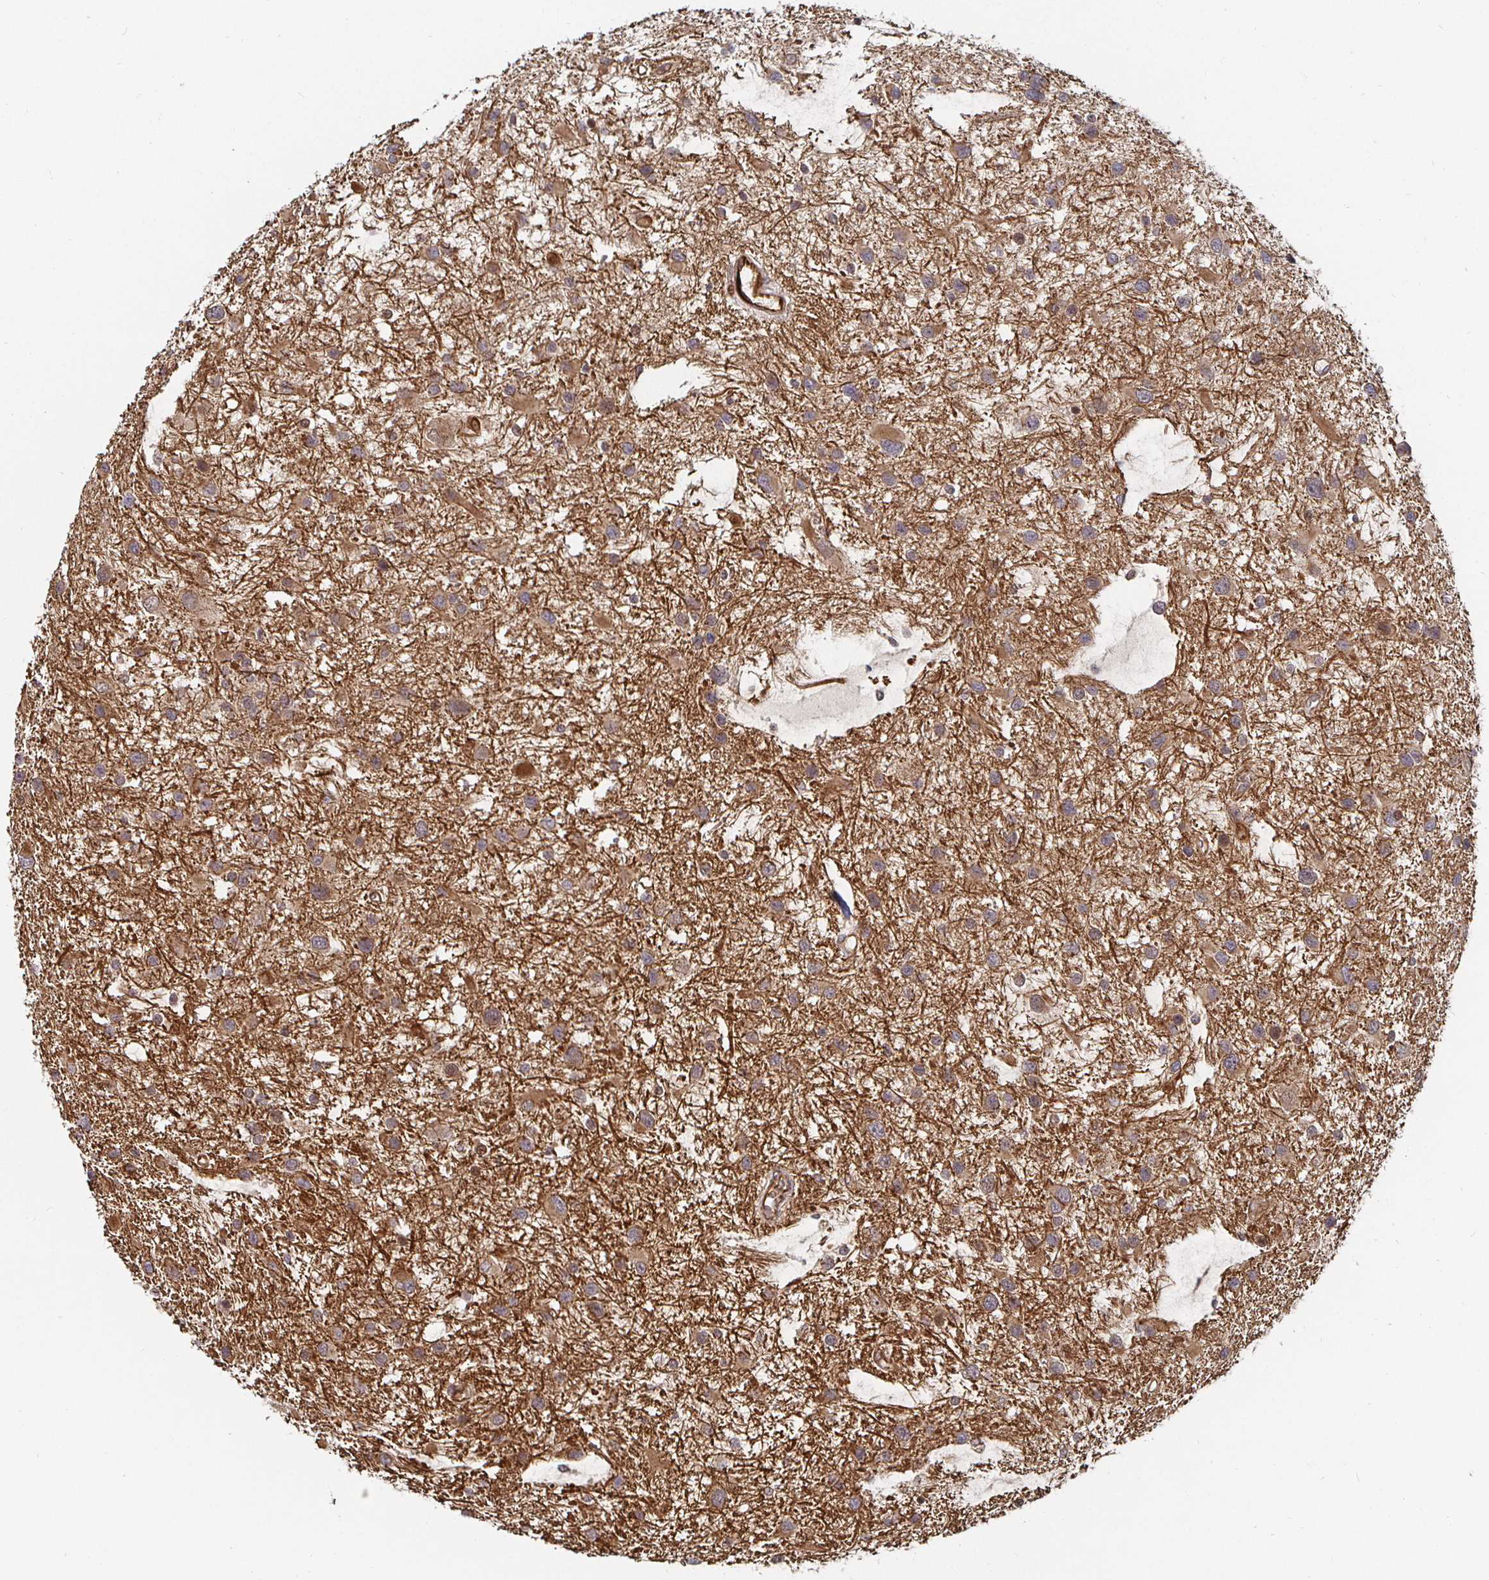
{"staining": {"intensity": "moderate", "quantity": ">75%", "location": "cytoplasmic/membranous"}, "tissue": "glioma", "cell_type": "Tumor cells", "image_type": "cancer", "snomed": [{"axis": "morphology", "description": "Glioma, malignant, Low grade"}, {"axis": "topography", "description": "Brain"}], "caption": "Protein staining of malignant glioma (low-grade) tissue reveals moderate cytoplasmic/membranous expression in about >75% of tumor cells. The staining is performed using DAB (3,3'-diaminobenzidine) brown chromogen to label protein expression. The nuclei are counter-stained blue using hematoxylin.", "gene": "TBKBP1", "patient": {"sex": "female", "age": 32}}